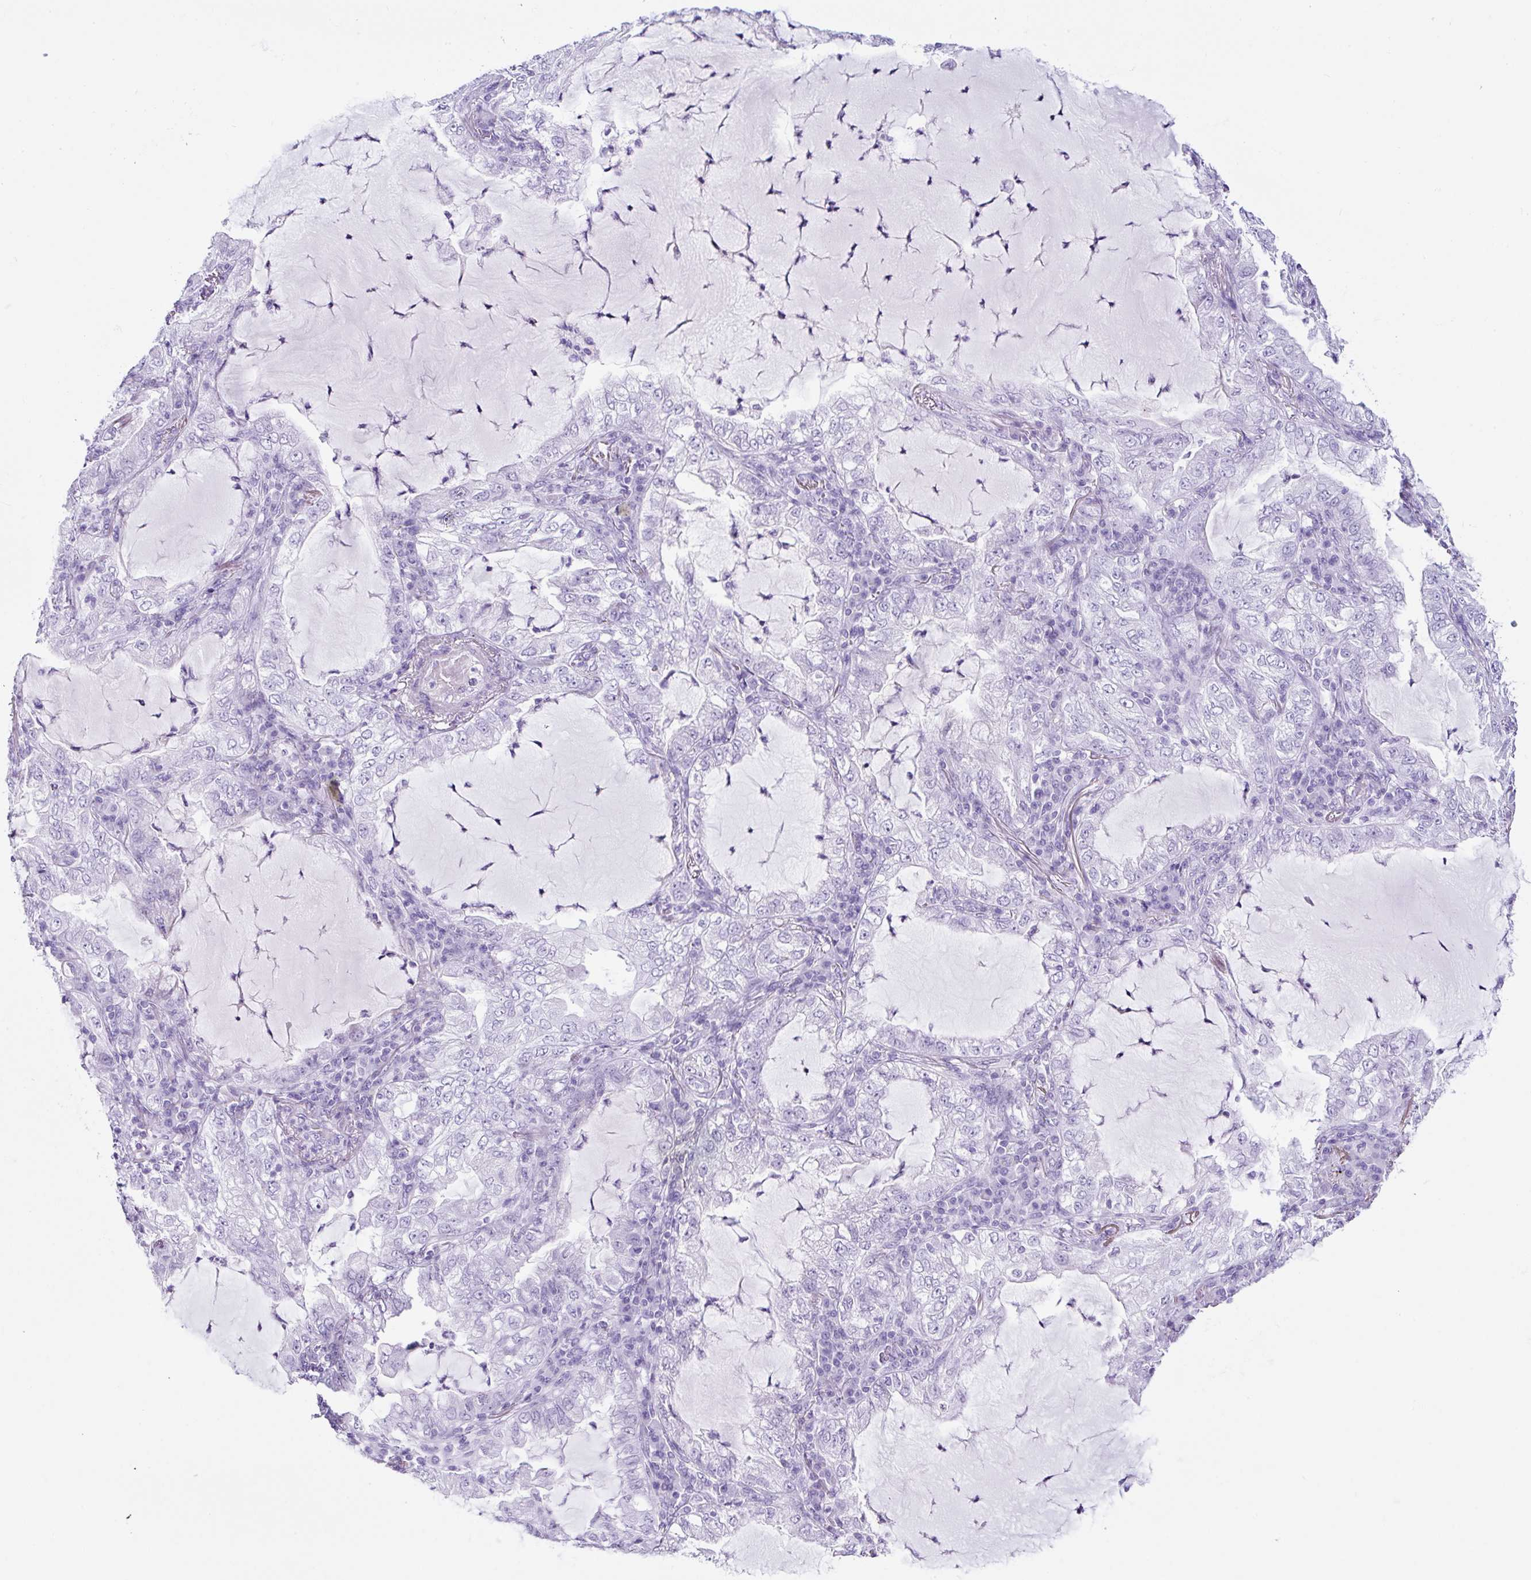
{"staining": {"intensity": "negative", "quantity": "none", "location": "none"}, "tissue": "lung cancer", "cell_type": "Tumor cells", "image_type": "cancer", "snomed": [{"axis": "morphology", "description": "Adenocarcinoma, NOS"}, {"axis": "topography", "description": "Lung"}], "caption": "Immunohistochemistry (IHC) photomicrograph of lung cancer stained for a protein (brown), which reveals no staining in tumor cells.", "gene": "TMEM200B", "patient": {"sex": "female", "age": 73}}